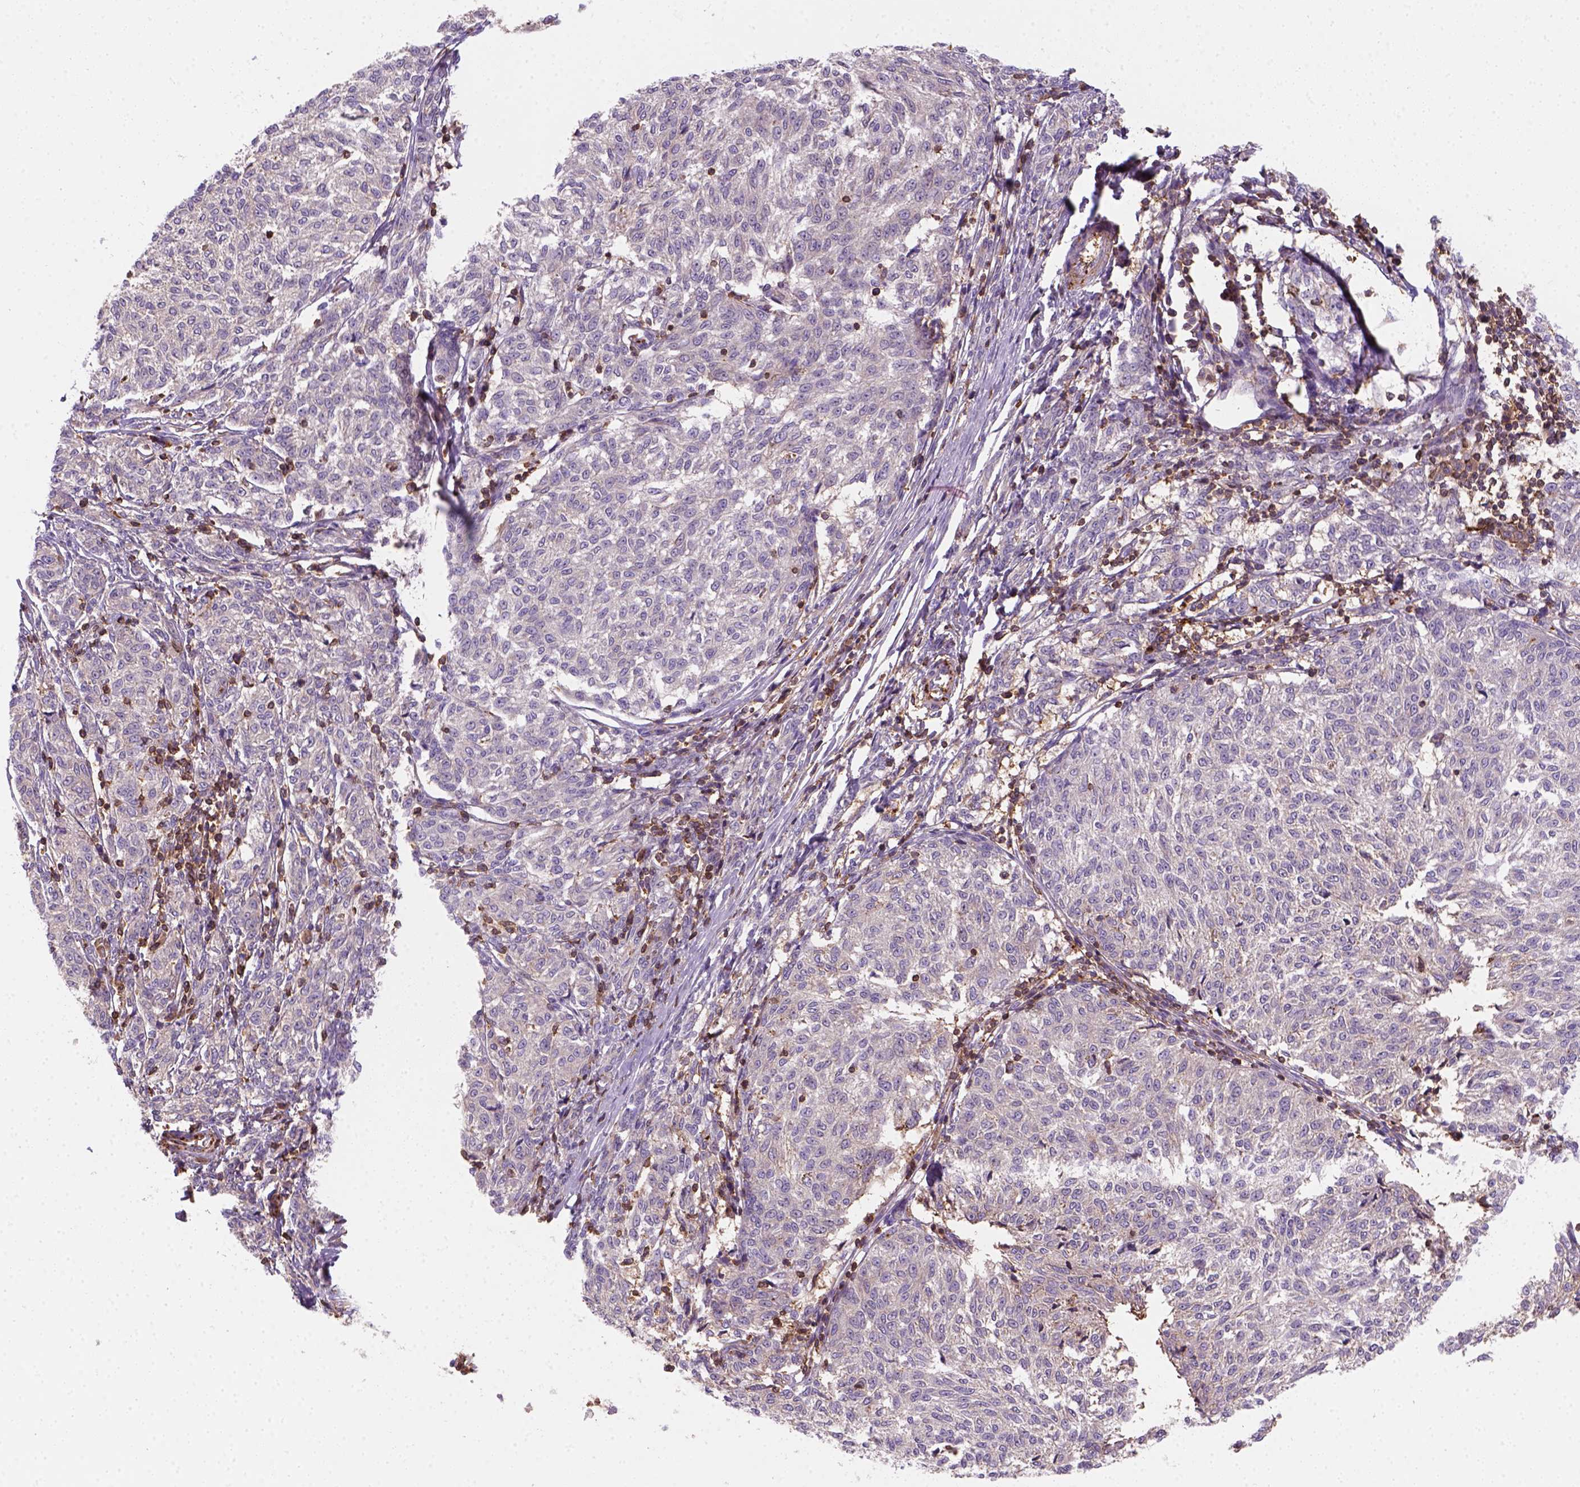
{"staining": {"intensity": "negative", "quantity": "none", "location": "none"}, "tissue": "melanoma", "cell_type": "Tumor cells", "image_type": "cancer", "snomed": [{"axis": "morphology", "description": "Malignant melanoma, NOS"}, {"axis": "topography", "description": "Skin"}], "caption": "Tumor cells show no significant positivity in melanoma.", "gene": "GPRC5D", "patient": {"sex": "female", "age": 72}}